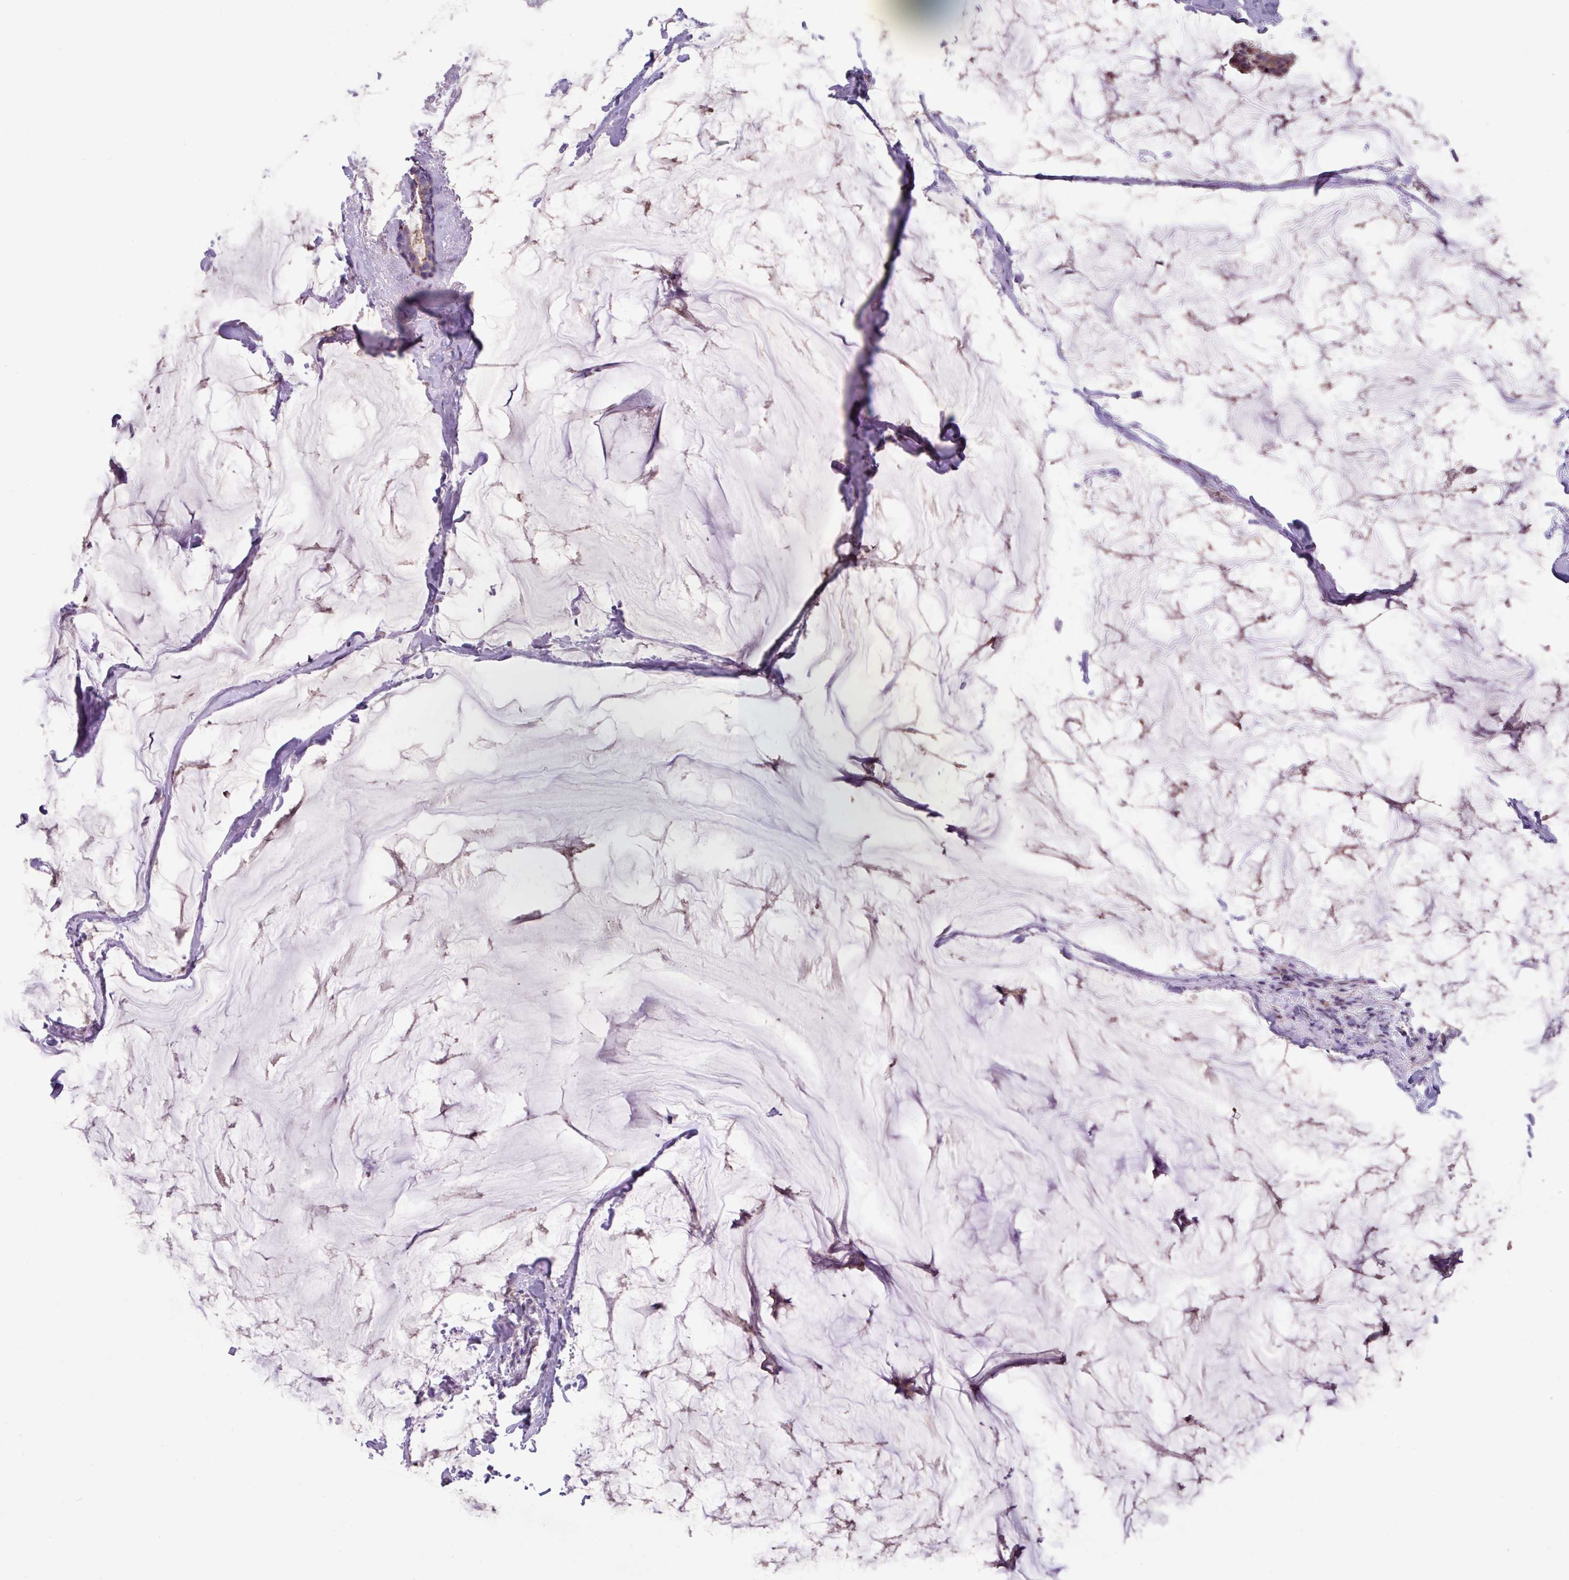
{"staining": {"intensity": "weak", "quantity": "25%-75%", "location": "cytoplasmic/membranous"}, "tissue": "breast cancer", "cell_type": "Tumor cells", "image_type": "cancer", "snomed": [{"axis": "morphology", "description": "Duct carcinoma"}, {"axis": "topography", "description": "Breast"}], "caption": "Human breast cancer stained with a protein marker reveals weak staining in tumor cells.", "gene": "IQCJ", "patient": {"sex": "female", "age": 93}}